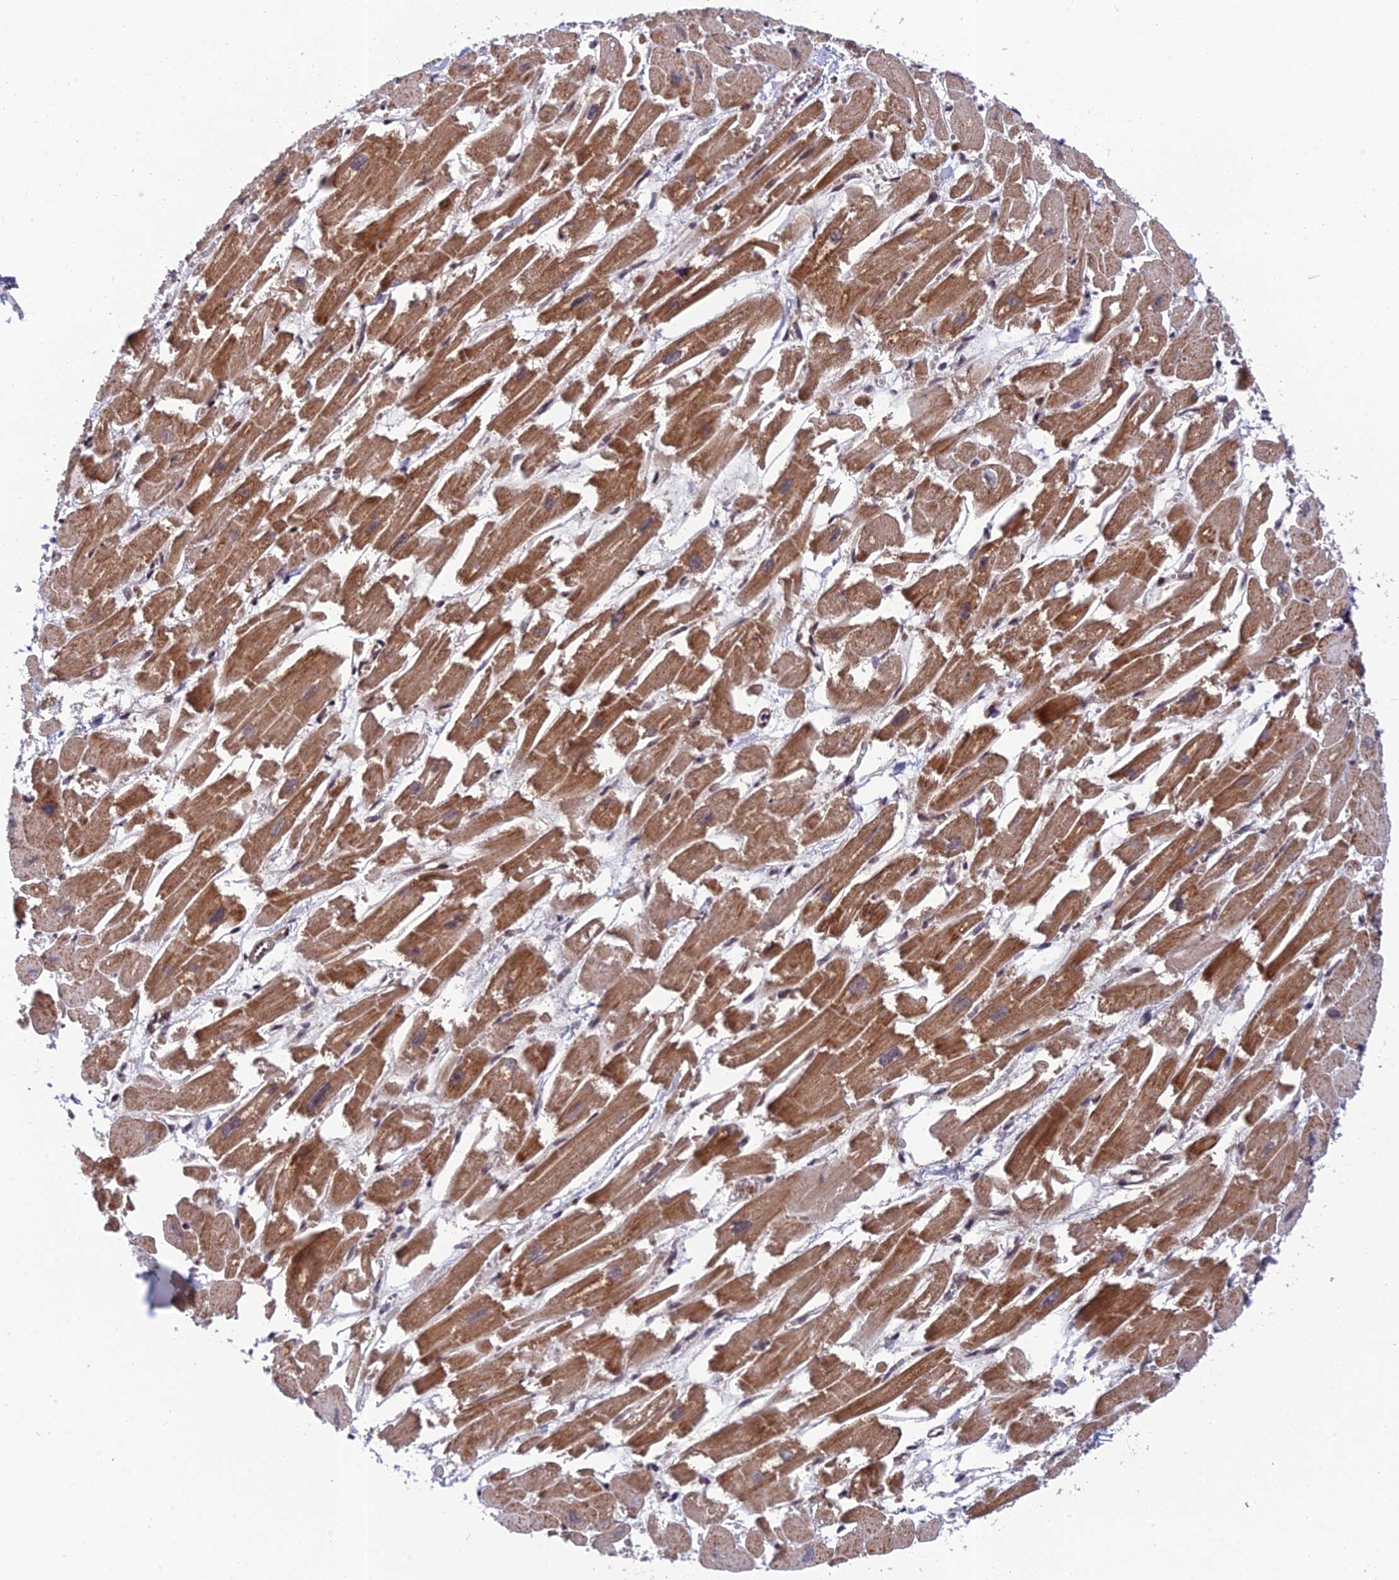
{"staining": {"intensity": "moderate", "quantity": ">75%", "location": "cytoplasmic/membranous,nuclear"}, "tissue": "heart muscle", "cell_type": "Cardiomyocytes", "image_type": "normal", "snomed": [{"axis": "morphology", "description": "Normal tissue, NOS"}, {"axis": "topography", "description": "Heart"}], "caption": "Heart muscle stained with a brown dye demonstrates moderate cytoplasmic/membranous,nuclear positive expression in approximately >75% of cardiomyocytes.", "gene": "REXO1", "patient": {"sex": "male", "age": 54}}